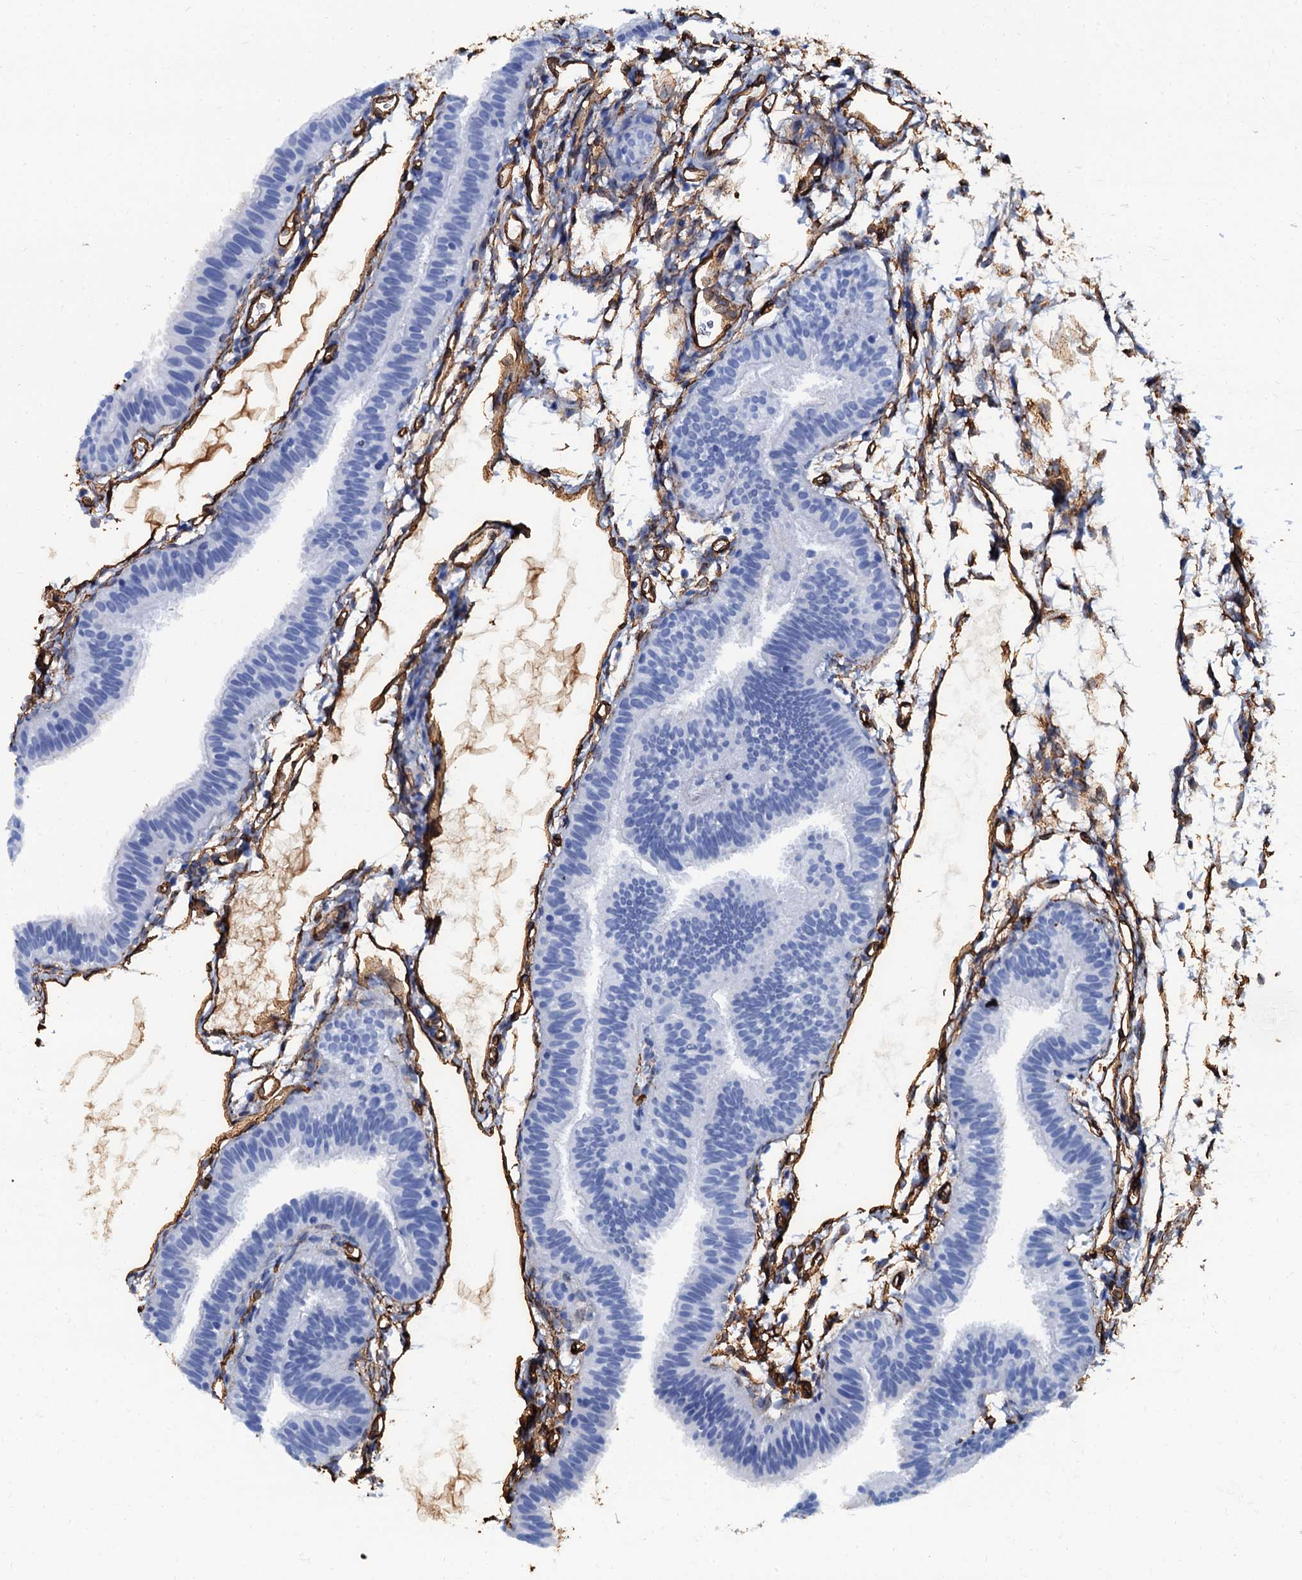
{"staining": {"intensity": "negative", "quantity": "none", "location": "none"}, "tissue": "fallopian tube", "cell_type": "Glandular cells", "image_type": "normal", "snomed": [{"axis": "morphology", "description": "Normal tissue, NOS"}, {"axis": "topography", "description": "Fallopian tube"}], "caption": "Immunohistochemistry (IHC) of benign fallopian tube displays no expression in glandular cells.", "gene": "CAVIN2", "patient": {"sex": "female", "age": 35}}